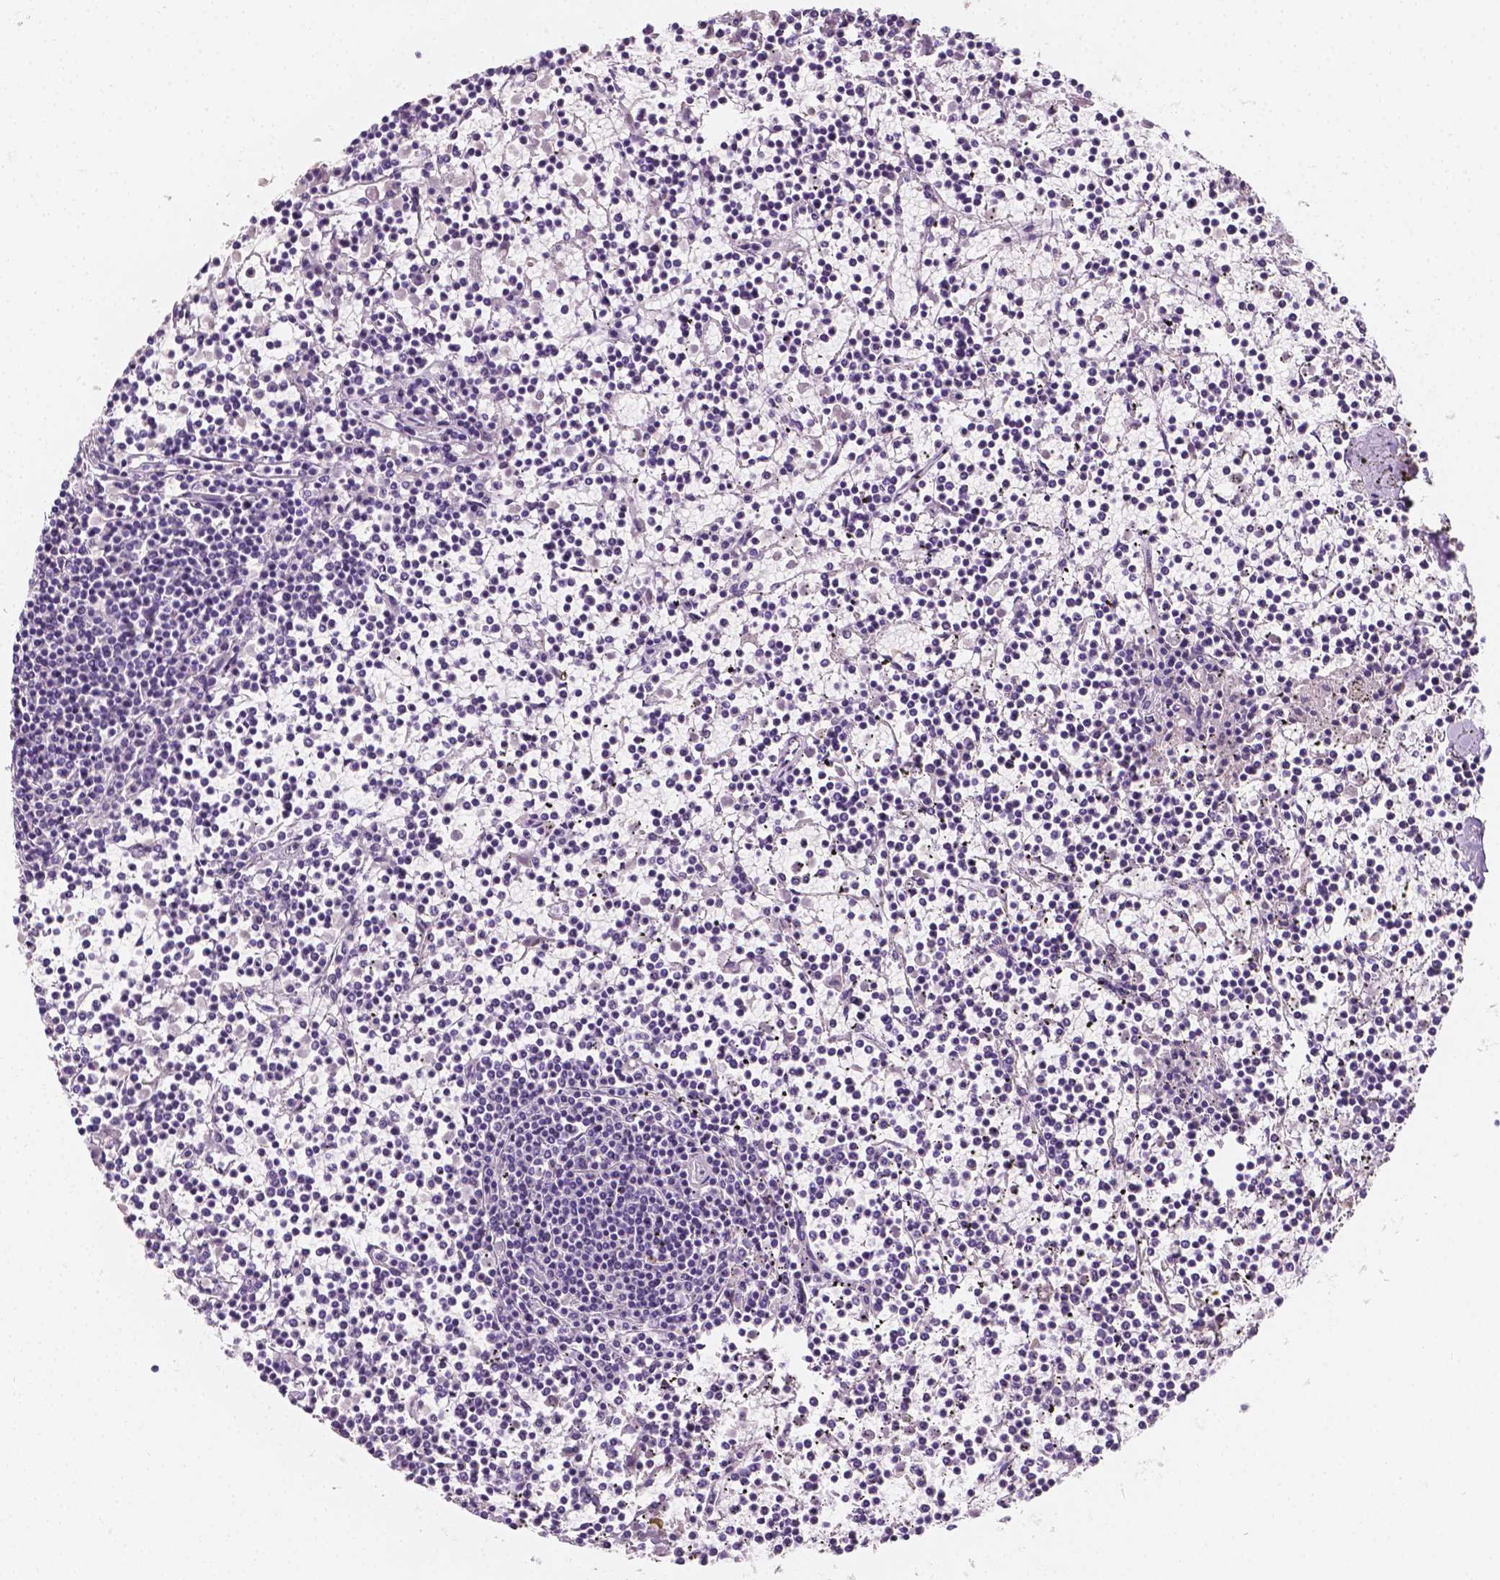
{"staining": {"intensity": "negative", "quantity": "none", "location": "none"}, "tissue": "lymphoma", "cell_type": "Tumor cells", "image_type": "cancer", "snomed": [{"axis": "morphology", "description": "Malignant lymphoma, non-Hodgkin's type, Low grade"}, {"axis": "topography", "description": "Spleen"}], "caption": "Tumor cells show no significant protein expression in malignant lymphoma, non-Hodgkin's type (low-grade).", "gene": "TAL1", "patient": {"sex": "female", "age": 19}}